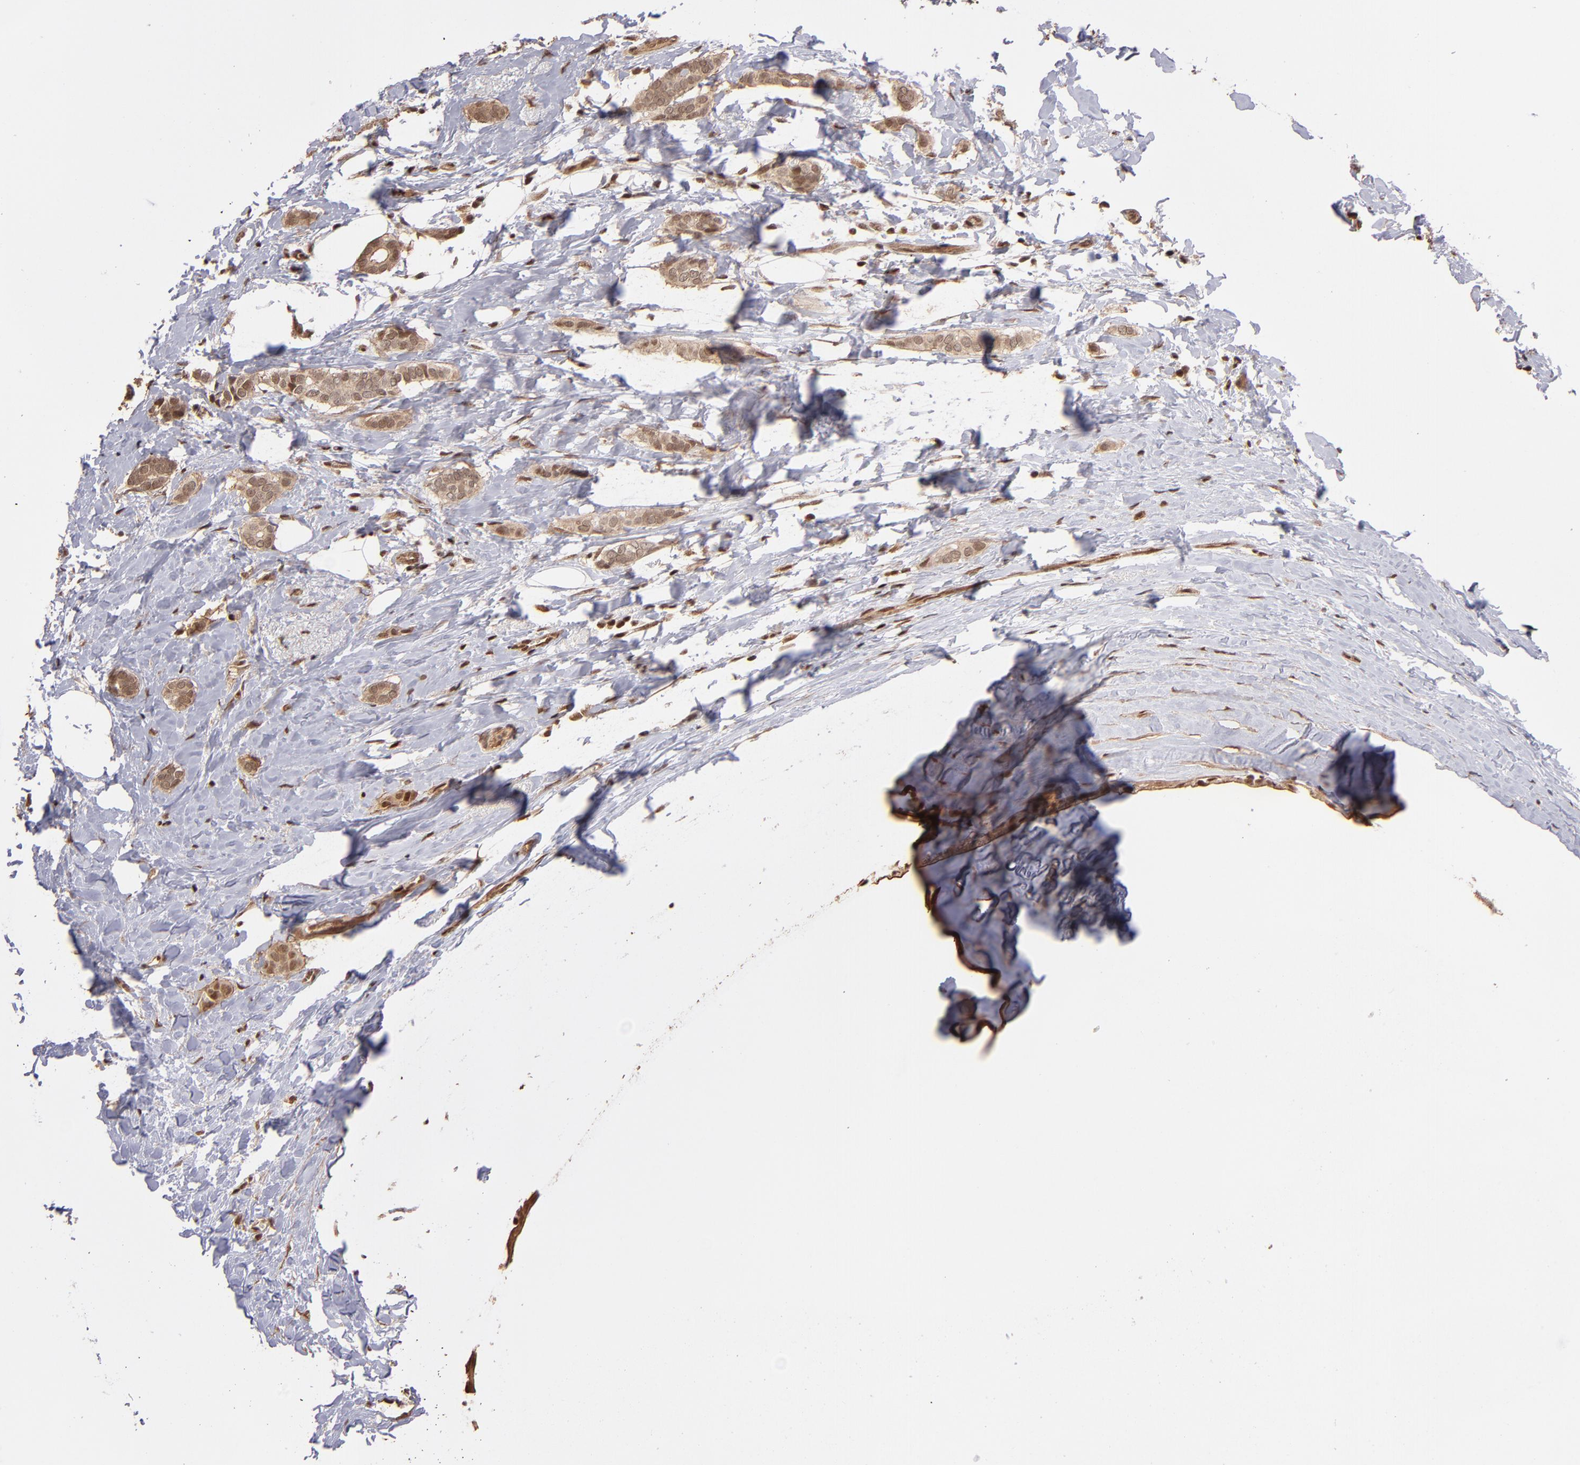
{"staining": {"intensity": "weak", "quantity": ">75%", "location": "cytoplasmic/membranous,nuclear"}, "tissue": "breast cancer", "cell_type": "Tumor cells", "image_type": "cancer", "snomed": [{"axis": "morphology", "description": "Duct carcinoma"}, {"axis": "topography", "description": "Breast"}], "caption": "Infiltrating ductal carcinoma (breast) tissue demonstrates weak cytoplasmic/membranous and nuclear staining in approximately >75% of tumor cells, visualized by immunohistochemistry.", "gene": "TERF2", "patient": {"sex": "female", "age": 54}}